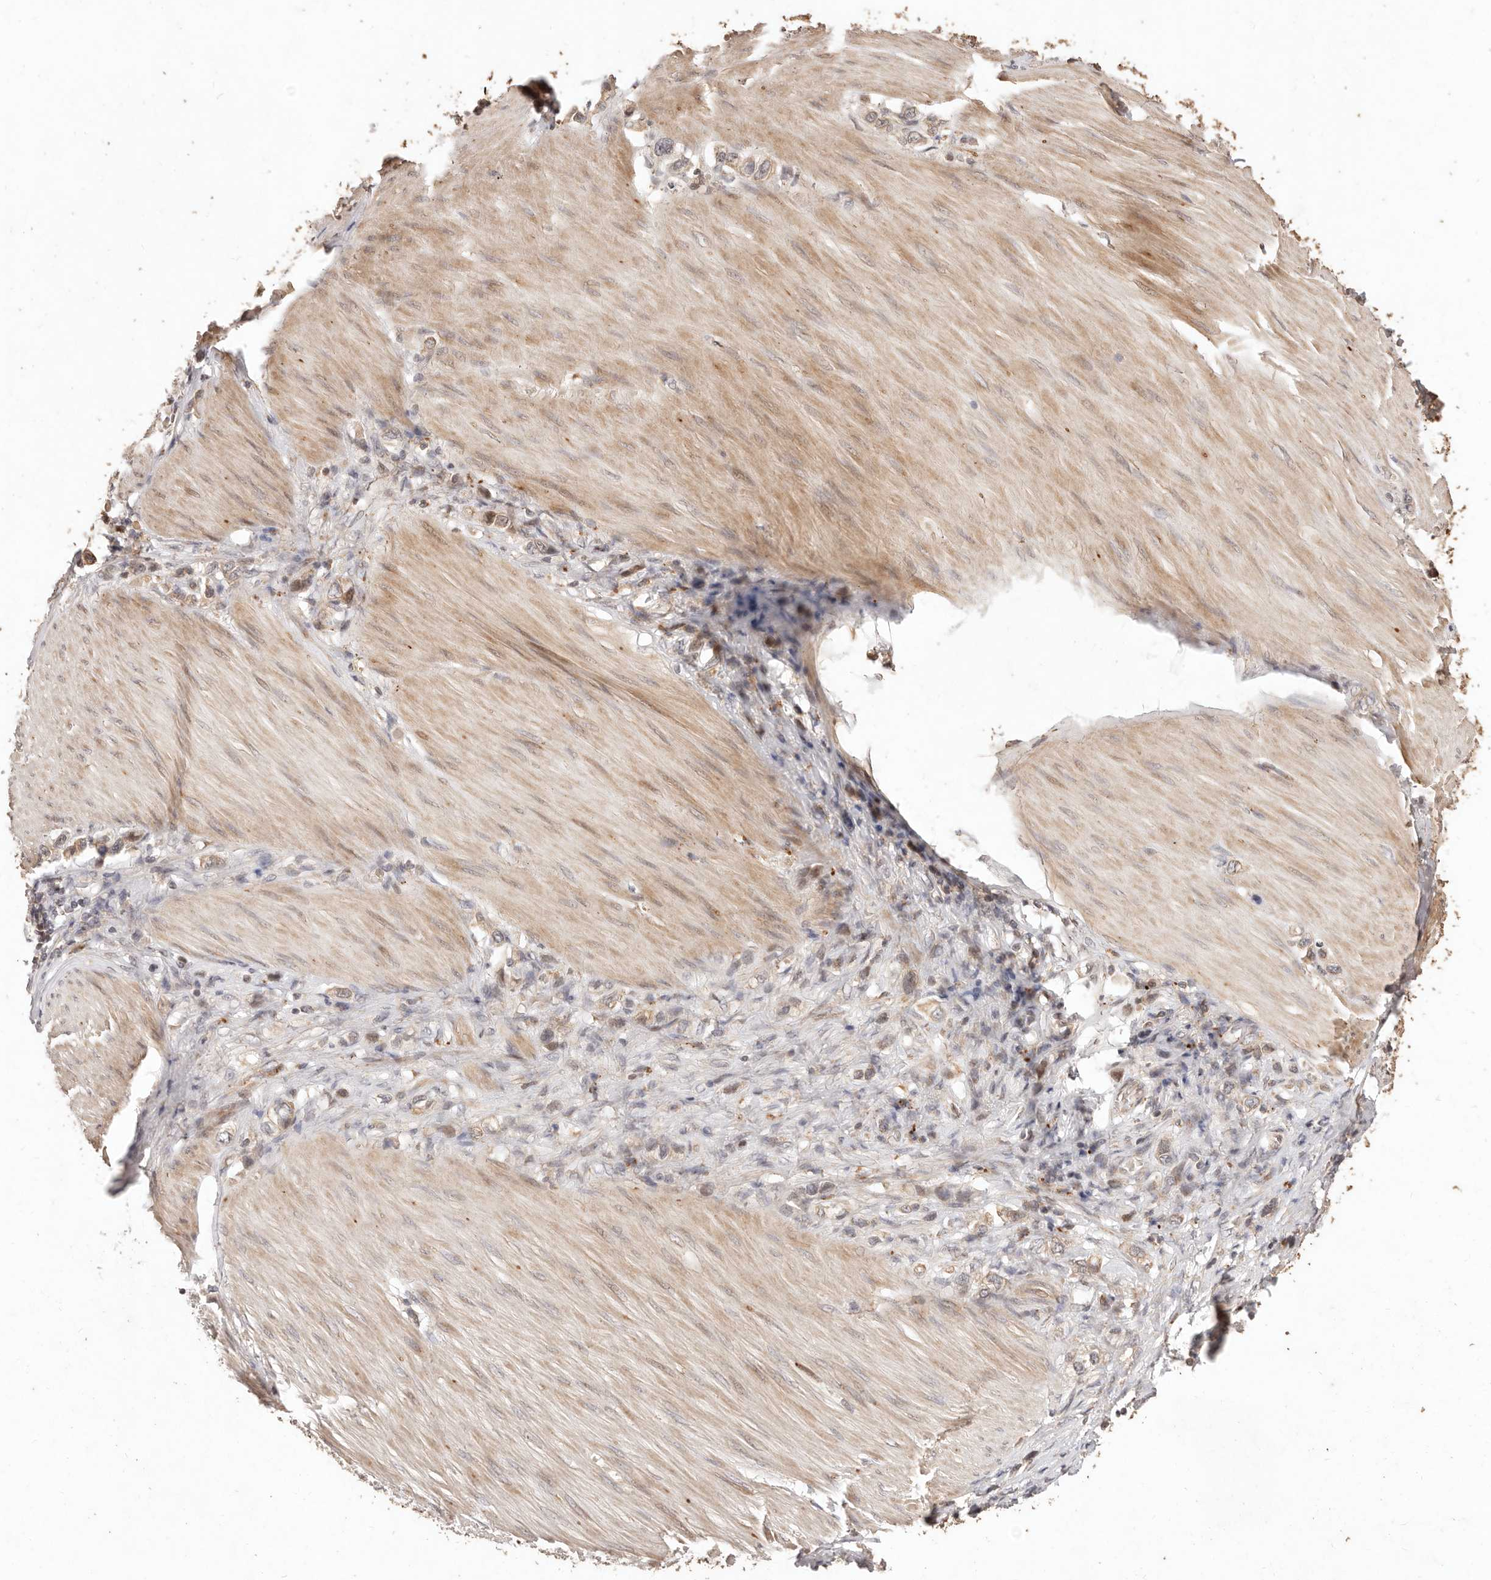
{"staining": {"intensity": "weak", "quantity": "25%-75%", "location": "cytoplasmic/membranous"}, "tissue": "stomach cancer", "cell_type": "Tumor cells", "image_type": "cancer", "snomed": [{"axis": "morphology", "description": "Adenocarcinoma, NOS"}, {"axis": "topography", "description": "Stomach"}], "caption": "A micrograph of human adenocarcinoma (stomach) stained for a protein reveals weak cytoplasmic/membranous brown staining in tumor cells.", "gene": "KIF9", "patient": {"sex": "female", "age": 65}}